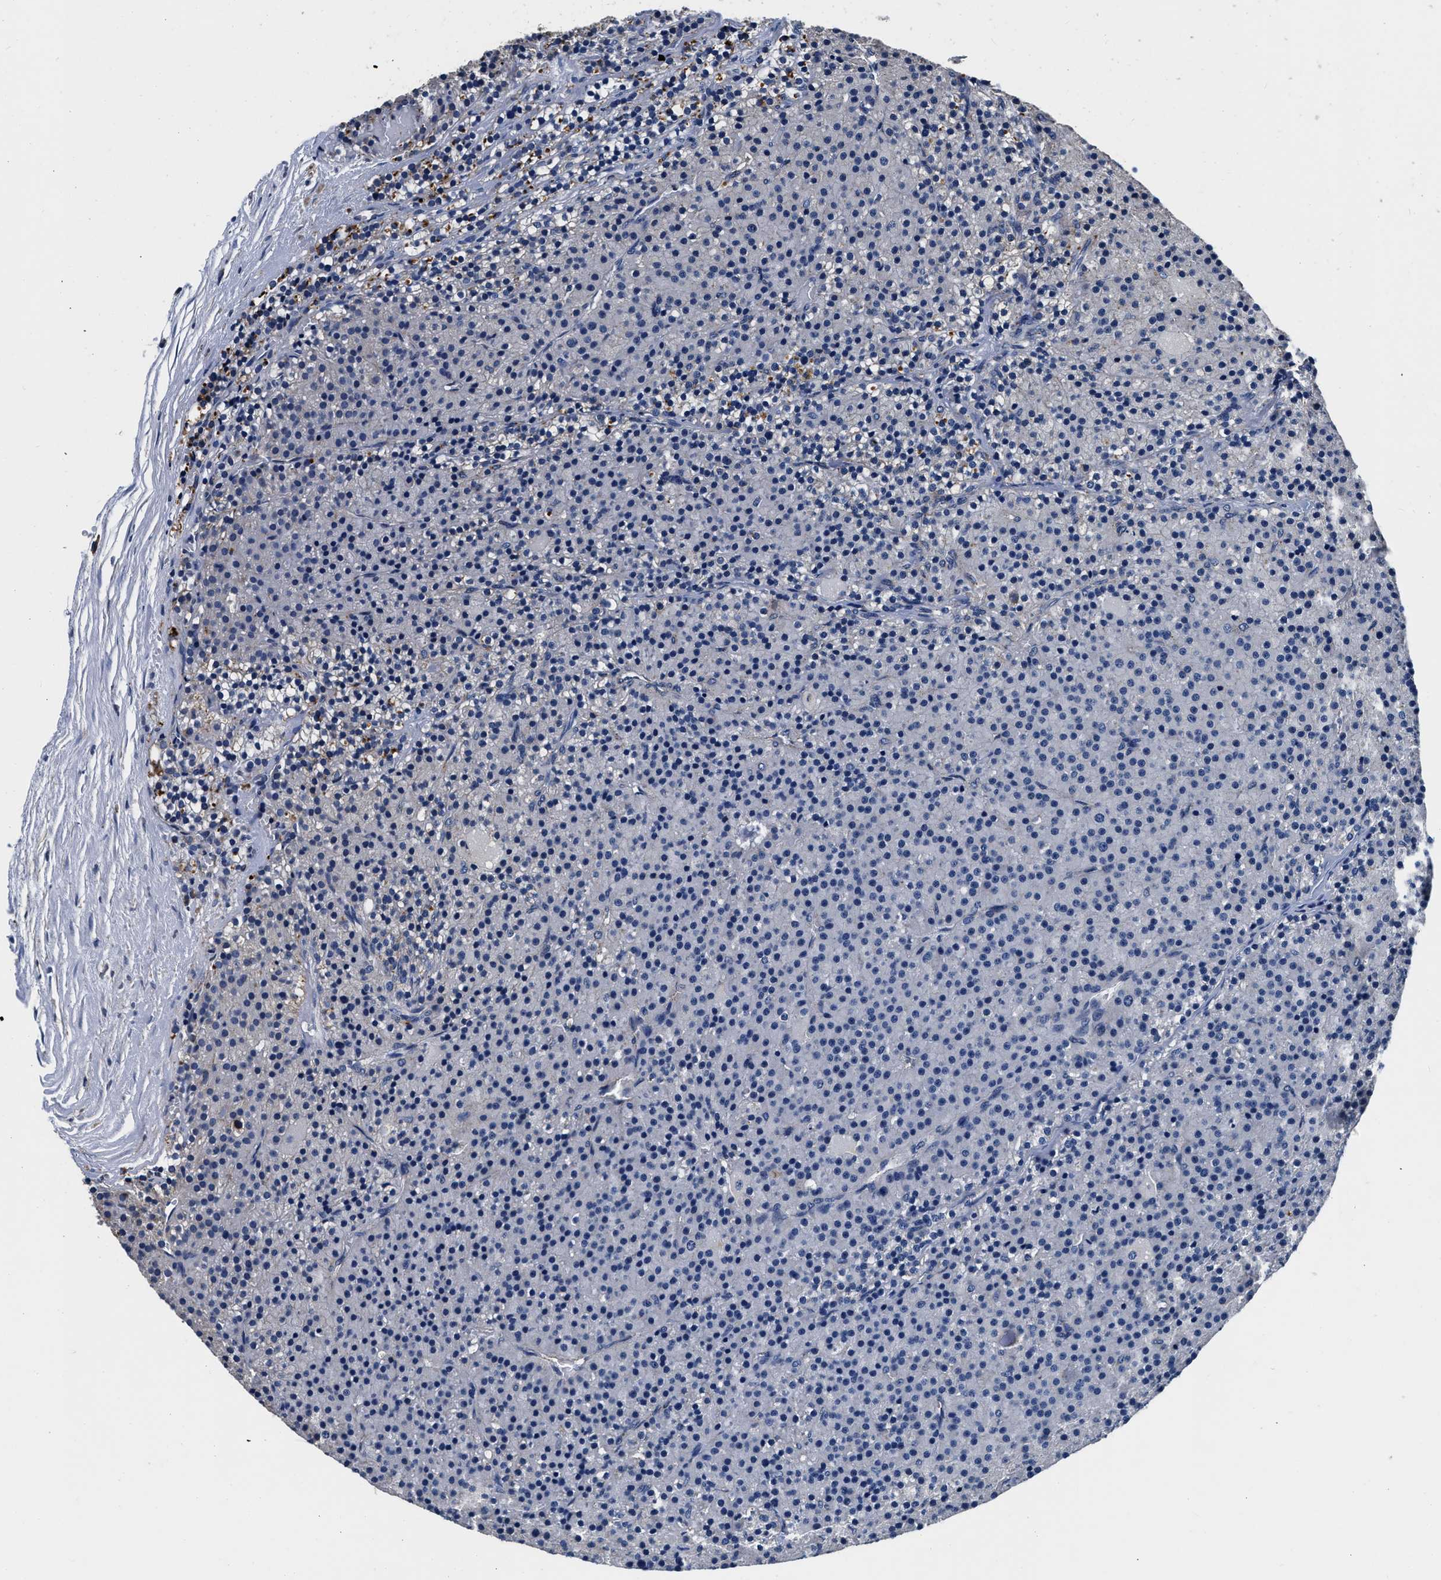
{"staining": {"intensity": "negative", "quantity": "none", "location": "none"}, "tissue": "parathyroid gland", "cell_type": "Glandular cells", "image_type": "normal", "snomed": [{"axis": "morphology", "description": "Normal tissue, NOS"}, {"axis": "morphology", "description": "Adenoma, NOS"}, {"axis": "topography", "description": "Parathyroid gland"}], "caption": "High power microscopy photomicrograph of an IHC micrograph of unremarkable parathyroid gland, revealing no significant expression in glandular cells.", "gene": "GRN", "patient": {"sex": "male", "age": 75}}